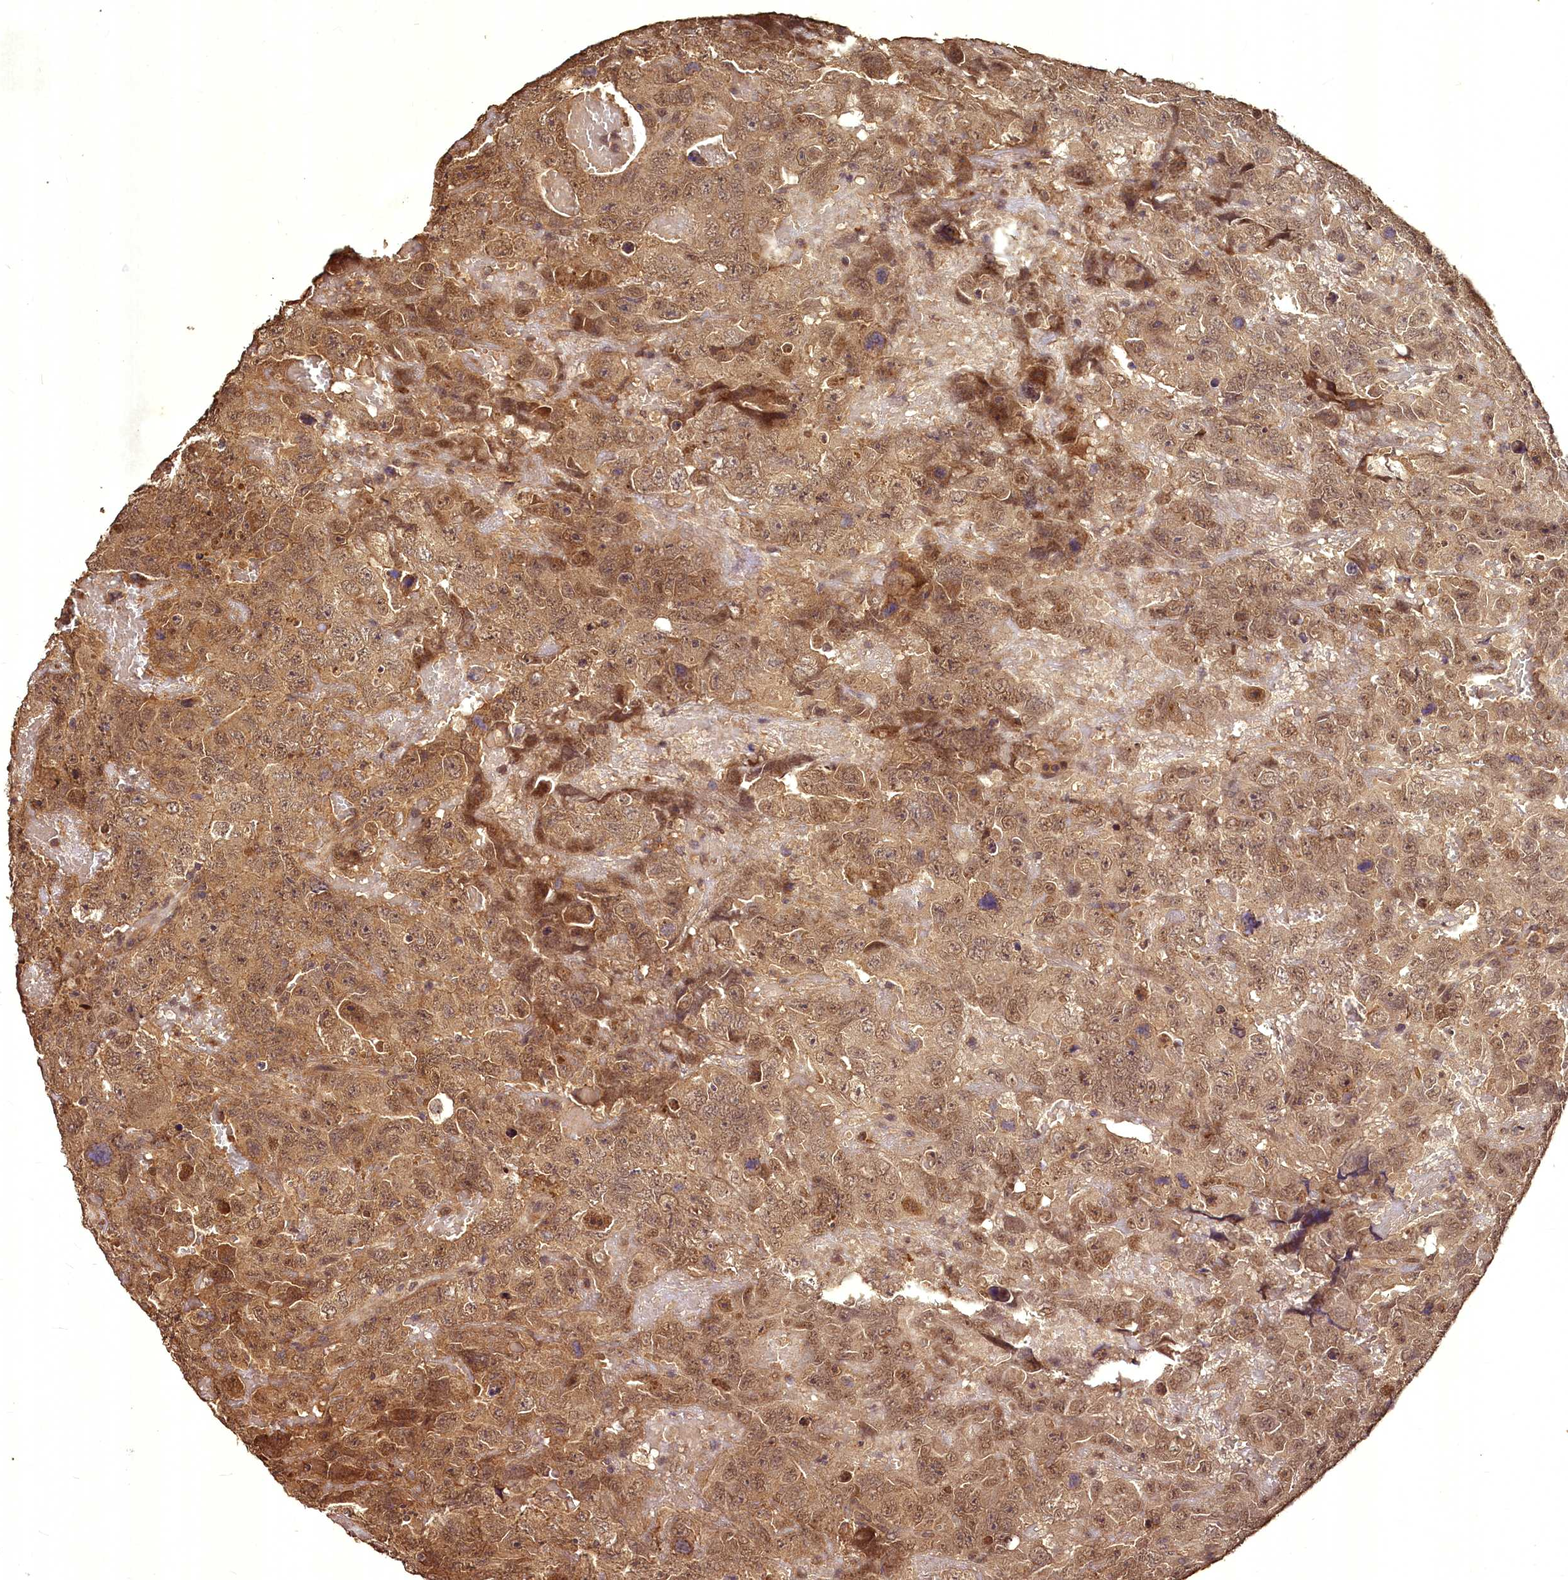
{"staining": {"intensity": "moderate", "quantity": ">75%", "location": "cytoplasmic/membranous,nuclear"}, "tissue": "testis cancer", "cell_type": "Tumor cells", "image_type": "cancer", "snomed": [{"axis": "morphology", "description": "Carcinoma, Embryonal, NOS"}, {"axis": "topography", "description": "Testis"}], "caption": "Immunohistochemistry (IHC) (DAB (3,3'-diaminobenzidine)) staining of testis cancer (embryonal carcinoma) reveals moderate cytoplasmic/membranous and nuclear protein expression in about >75% of tumor cells.", "gene": "VPS51", "patient": {"sex": "male", "age": 45}}